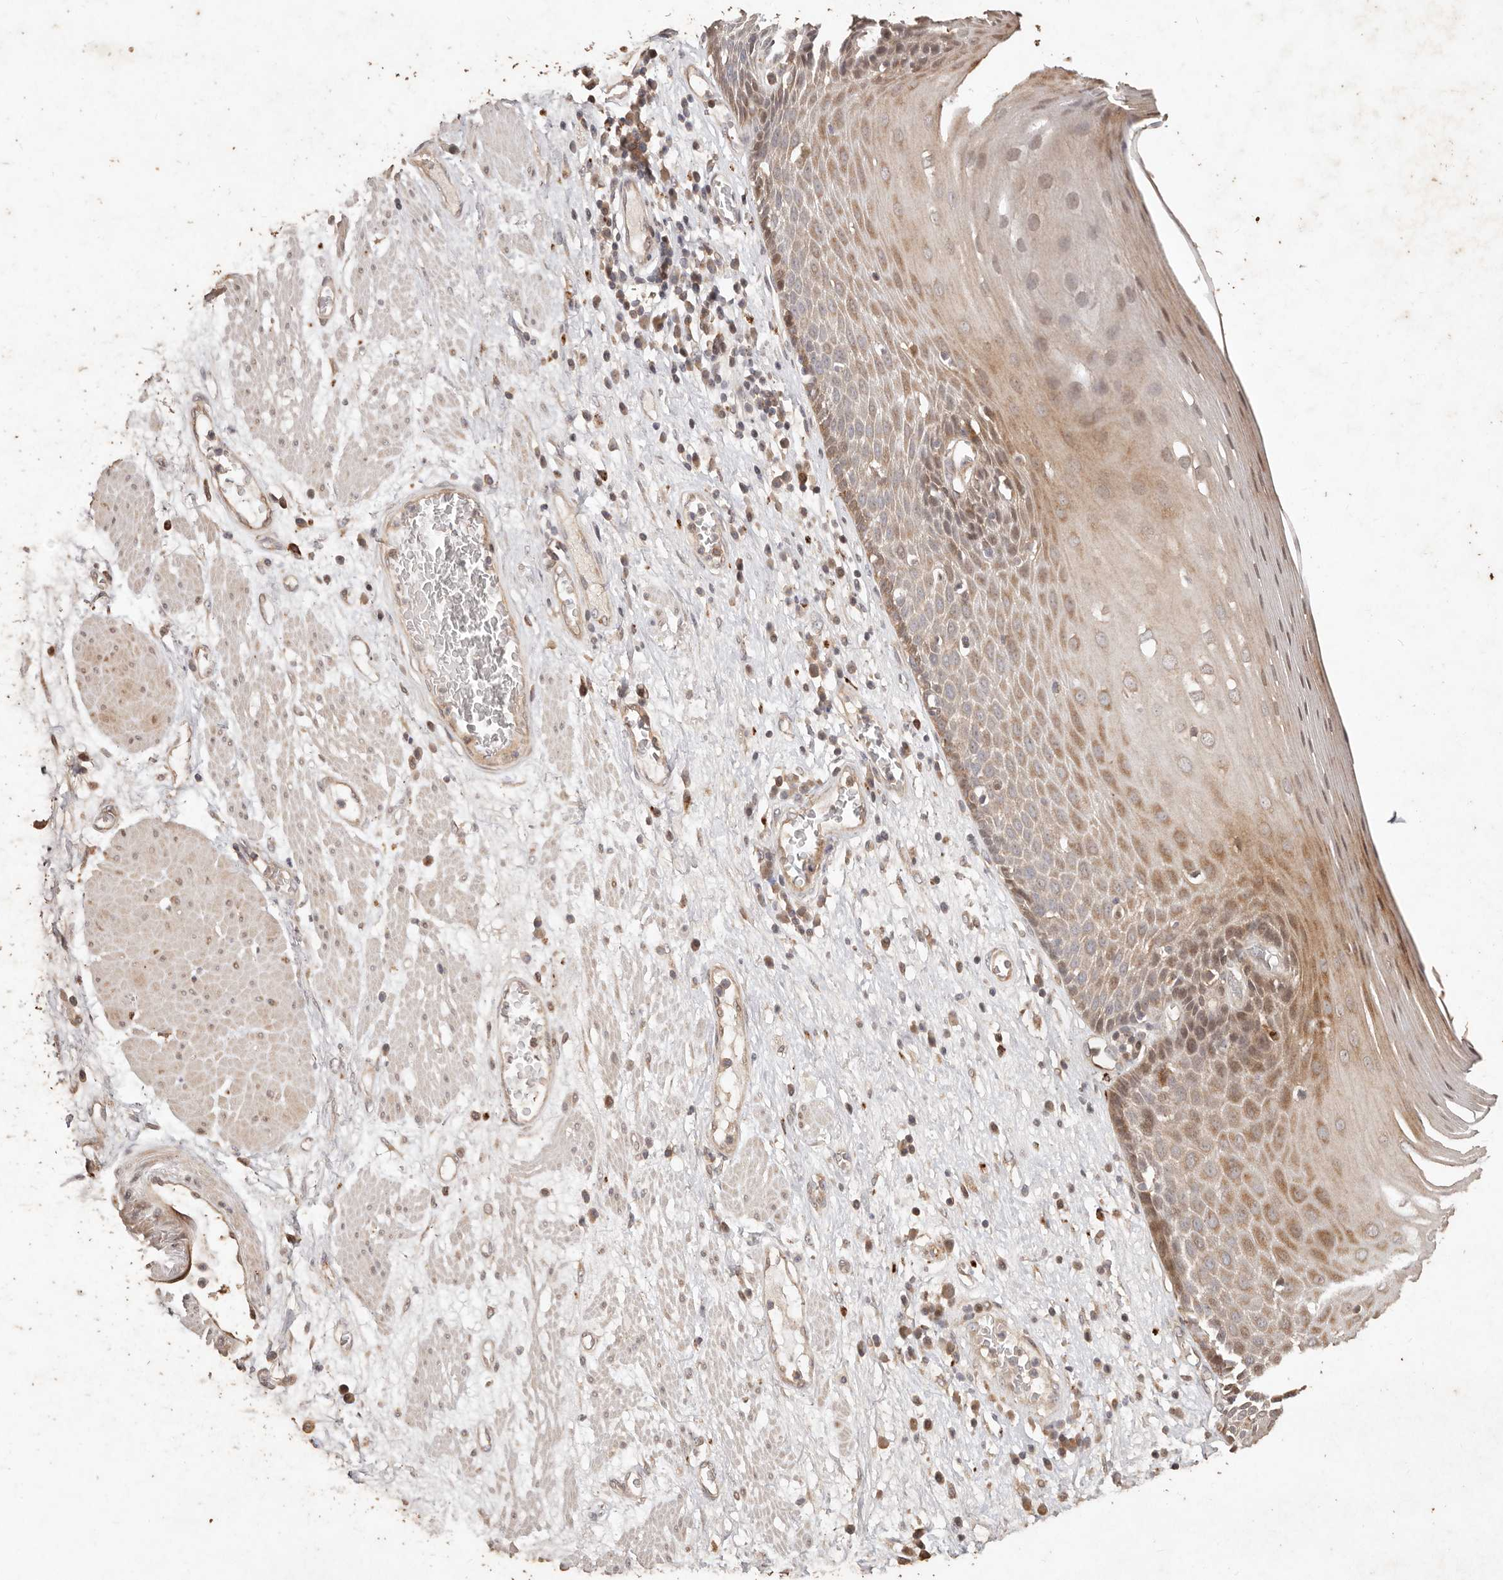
{"staining": {"intensity": "moderate", "quantity": "25%-75%", "location": "cytoplasmic/membranous"}, "tissue": "esophagus", "cell_type": "Squamous epithelial cells", "image_type": "normal", "snomed": [{"axis": "morphology", "description": "Normal tissue, NOS"}, {"axis": "morphology", "description": "Adenocarcinoma, NOS"}, {"axis": "topography", "description": "Esophagus"}], "caption": "Moderate cytoplasmic/membranous expression is present in about 25%-75% of squamous epithelial cells in unremarkable esophagus.", "gene": "KIF9", "patient": {"sex": "male", "age": 62}}